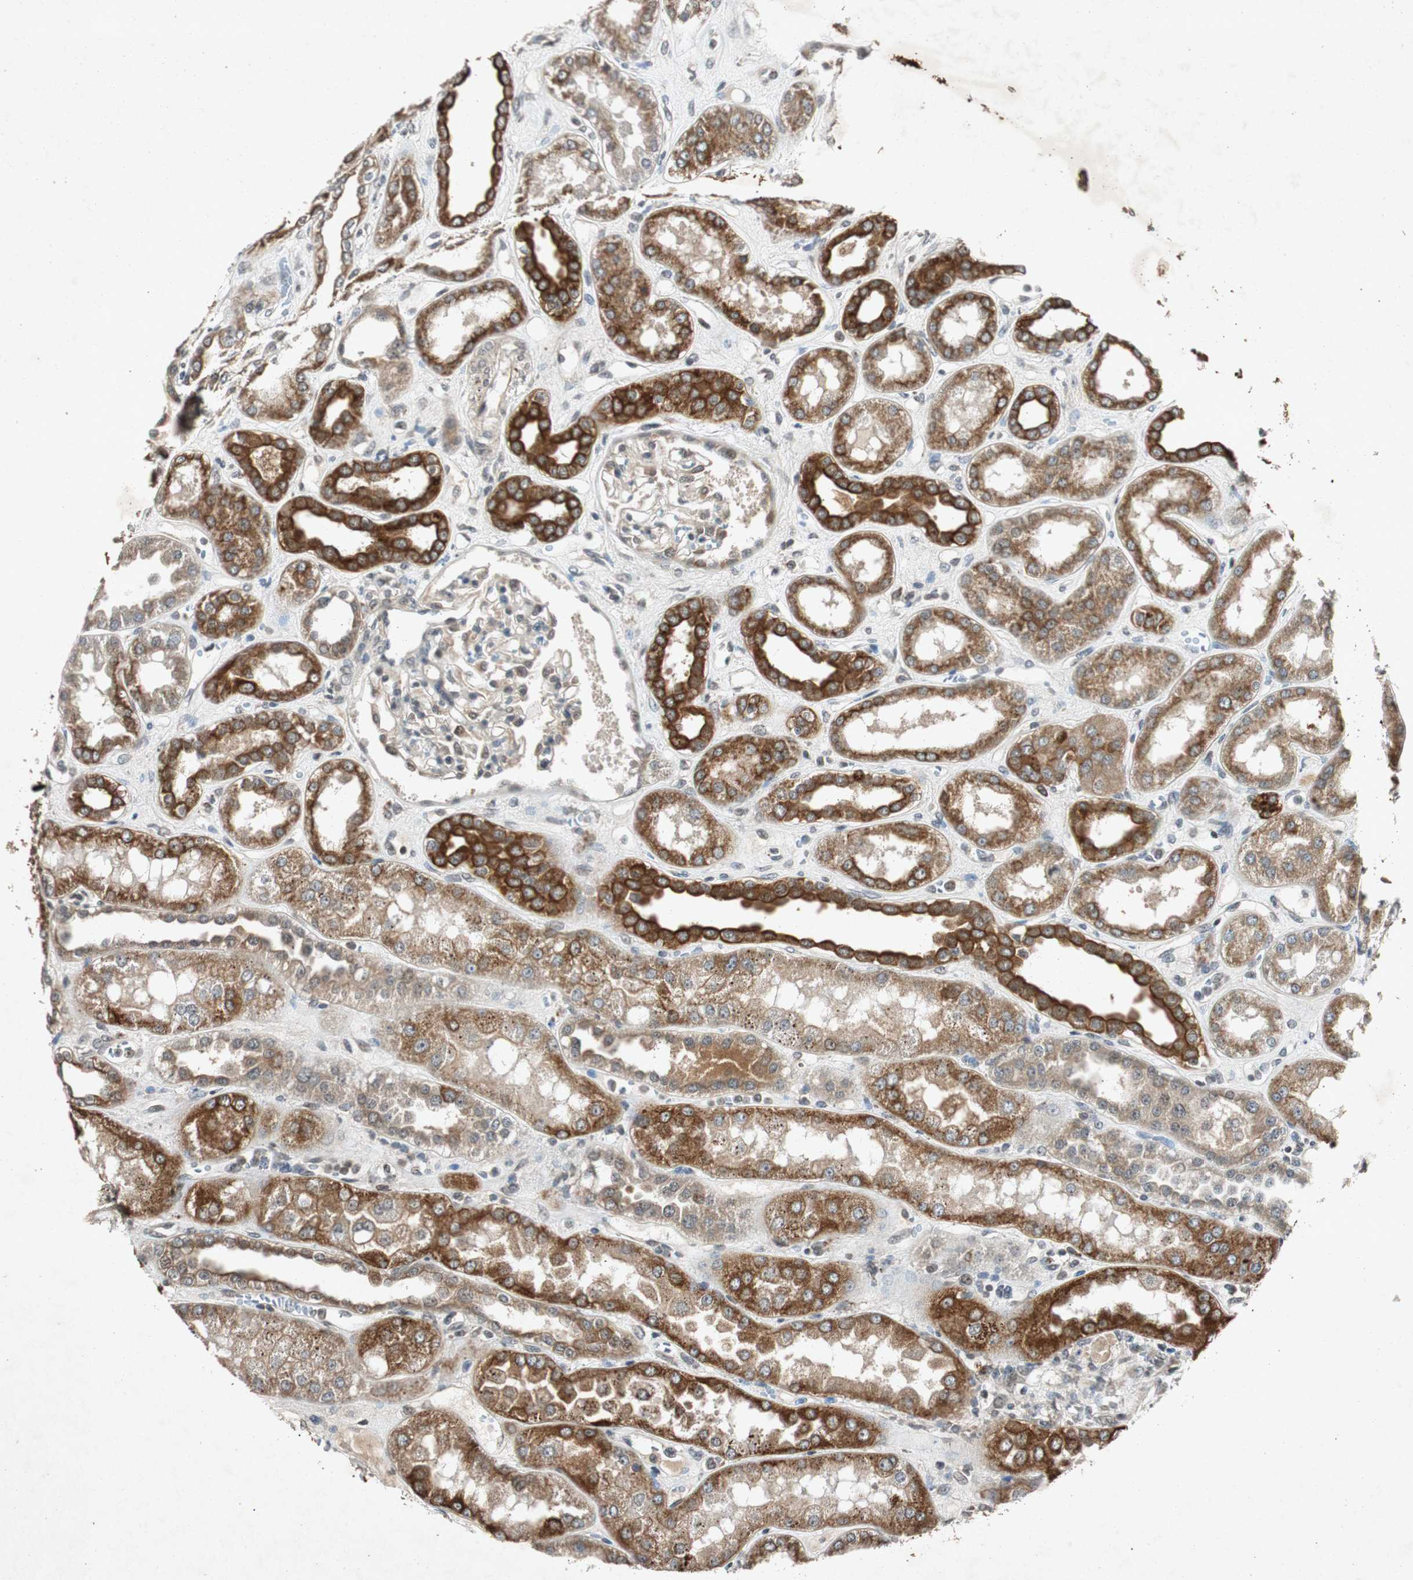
{"staining": {"intensity": "weak", "quantity": "25%-75%", "location": "cytoplasmic/membranous,nuclear"}, "tissue": "kidney", "cell_type": "Cells in glomeruli", "image_type": "normal", "snomed": [{"axis": "morphology", "description": "Normal tissue, NOS"}, {"axis": "topography", "description": "Kidney"}], "caption": "High-power microscopy captured an immunohistochemistry (IHC) image of benign kidney, revealing weak cytoplasmic/membranous,nuclear expression in about 25%-75% of cells in glomeruli. Nuclei are stained in blue.", "gene": "SLIT2", "patient": {"sex": "male", "age": 59}}